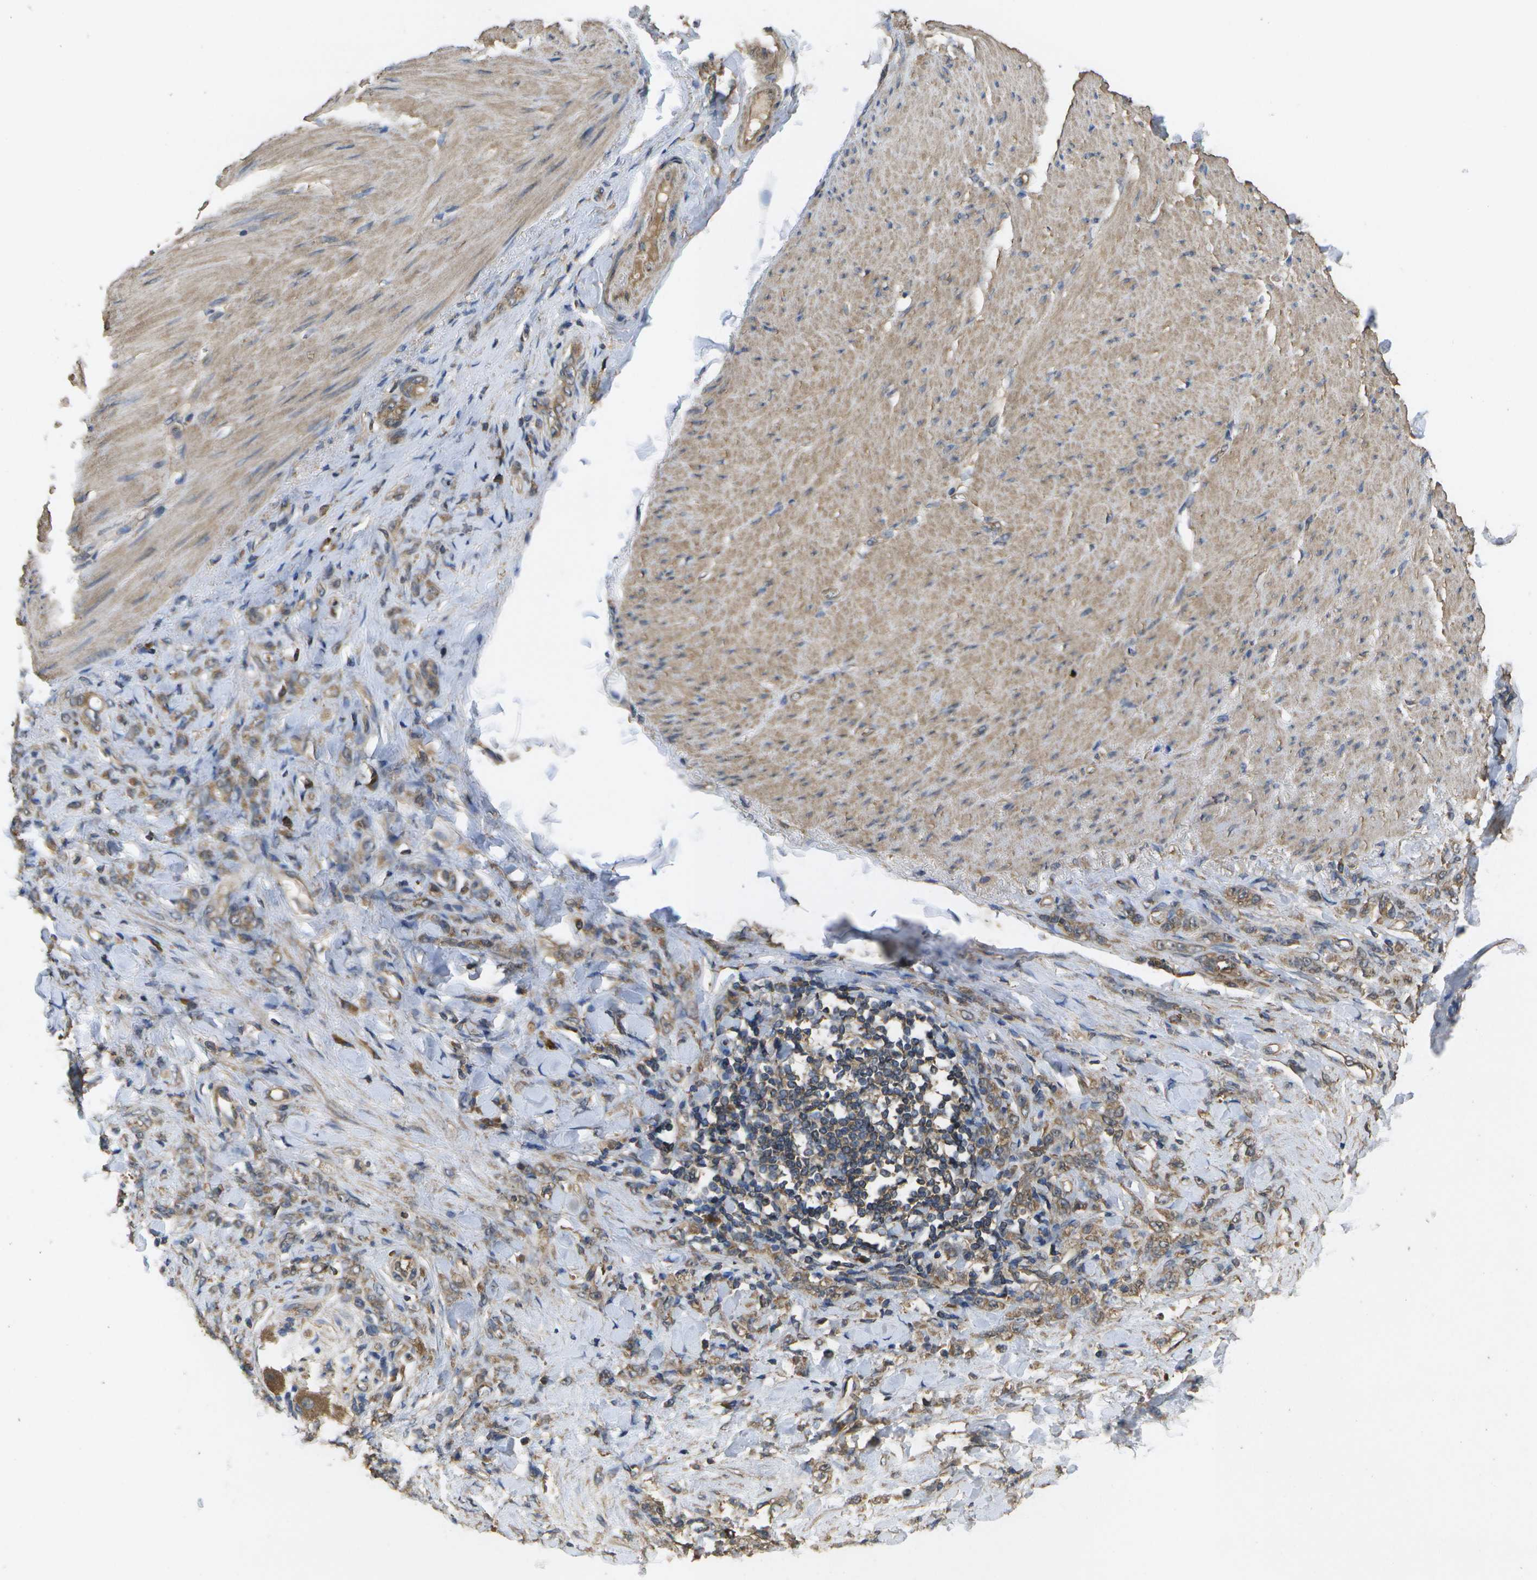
{"staining": {"intensity": "moderate", "quantity": ">75%", "location": "cytoplasmic/membranous"}, "tissue": "stomach cancer", "cell_type": "Tumor cells", "image_type": "cancer", "snomed": [{"axis": "morphology", "description": "Adenocarcinoma, NOS"}, {"axis": "topography", "description": "Stomach"}], "caption": "High-power microscopy captured an immunohistochemistry micrograph of stomach adenocarcinoma, revealing moderate cytoplasmic/membranous expression in approximately >75% of tumor cells.", "gene": "SACS", "patient": {"sex": "male", "age": 82}}